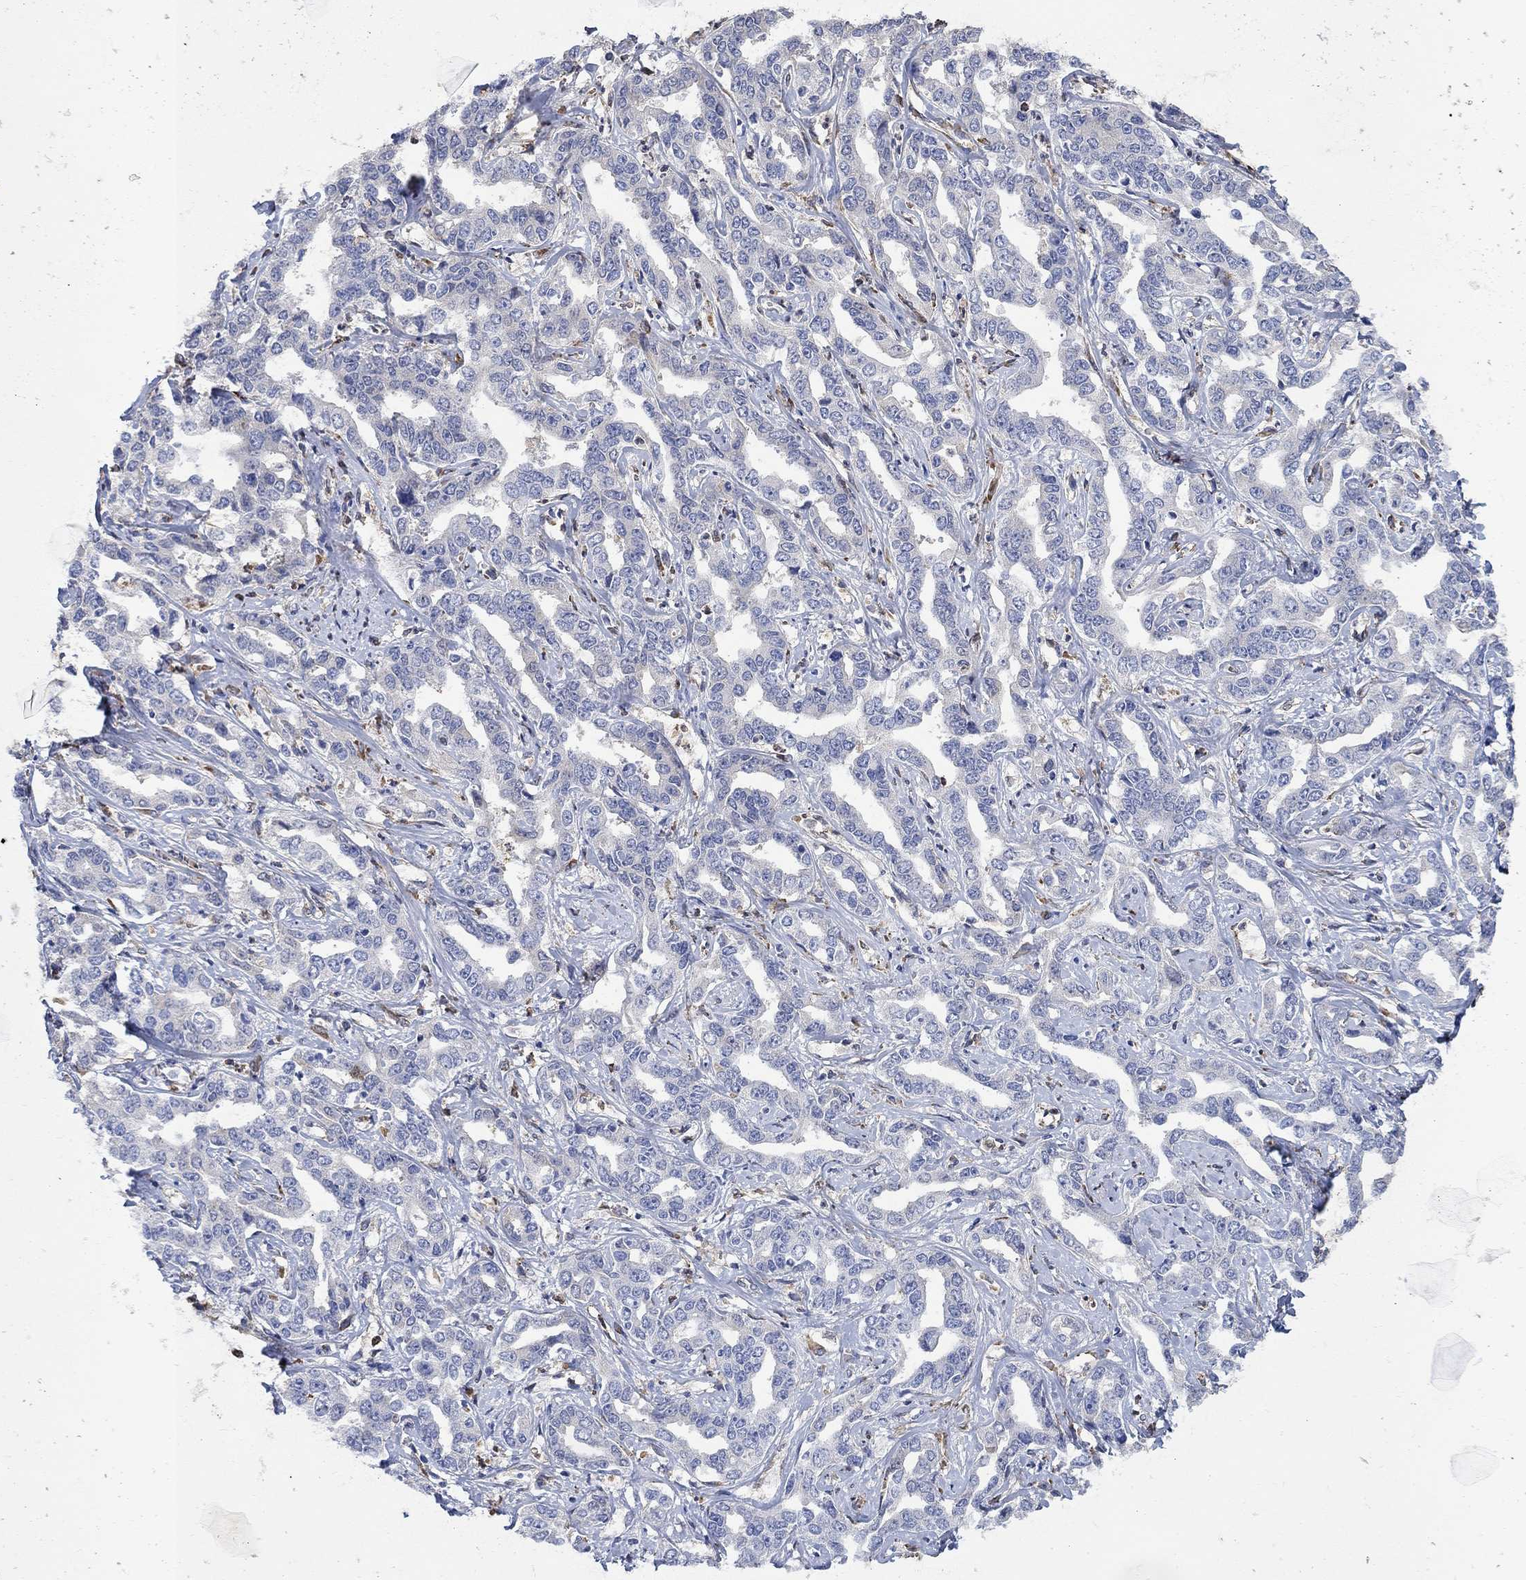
{"staining": {"intensity": "negative", "quantity": "none", "location": "none"}, "tissue": "liver cancer", "cell_type": "Tumor cells", "image_type": "cancer", "snomed": [{"axis": "morphology", "description": "Cholangiocarcinoma"}, {"axis": "topography", "description": "Liver"}], "caption": "Immunohistochemistry (IHC) of human liver cholangiocarcinoma displays no staining in tumor cells.", "gene": "TGM2", "patient": {"sex": "male", "age": 59}}